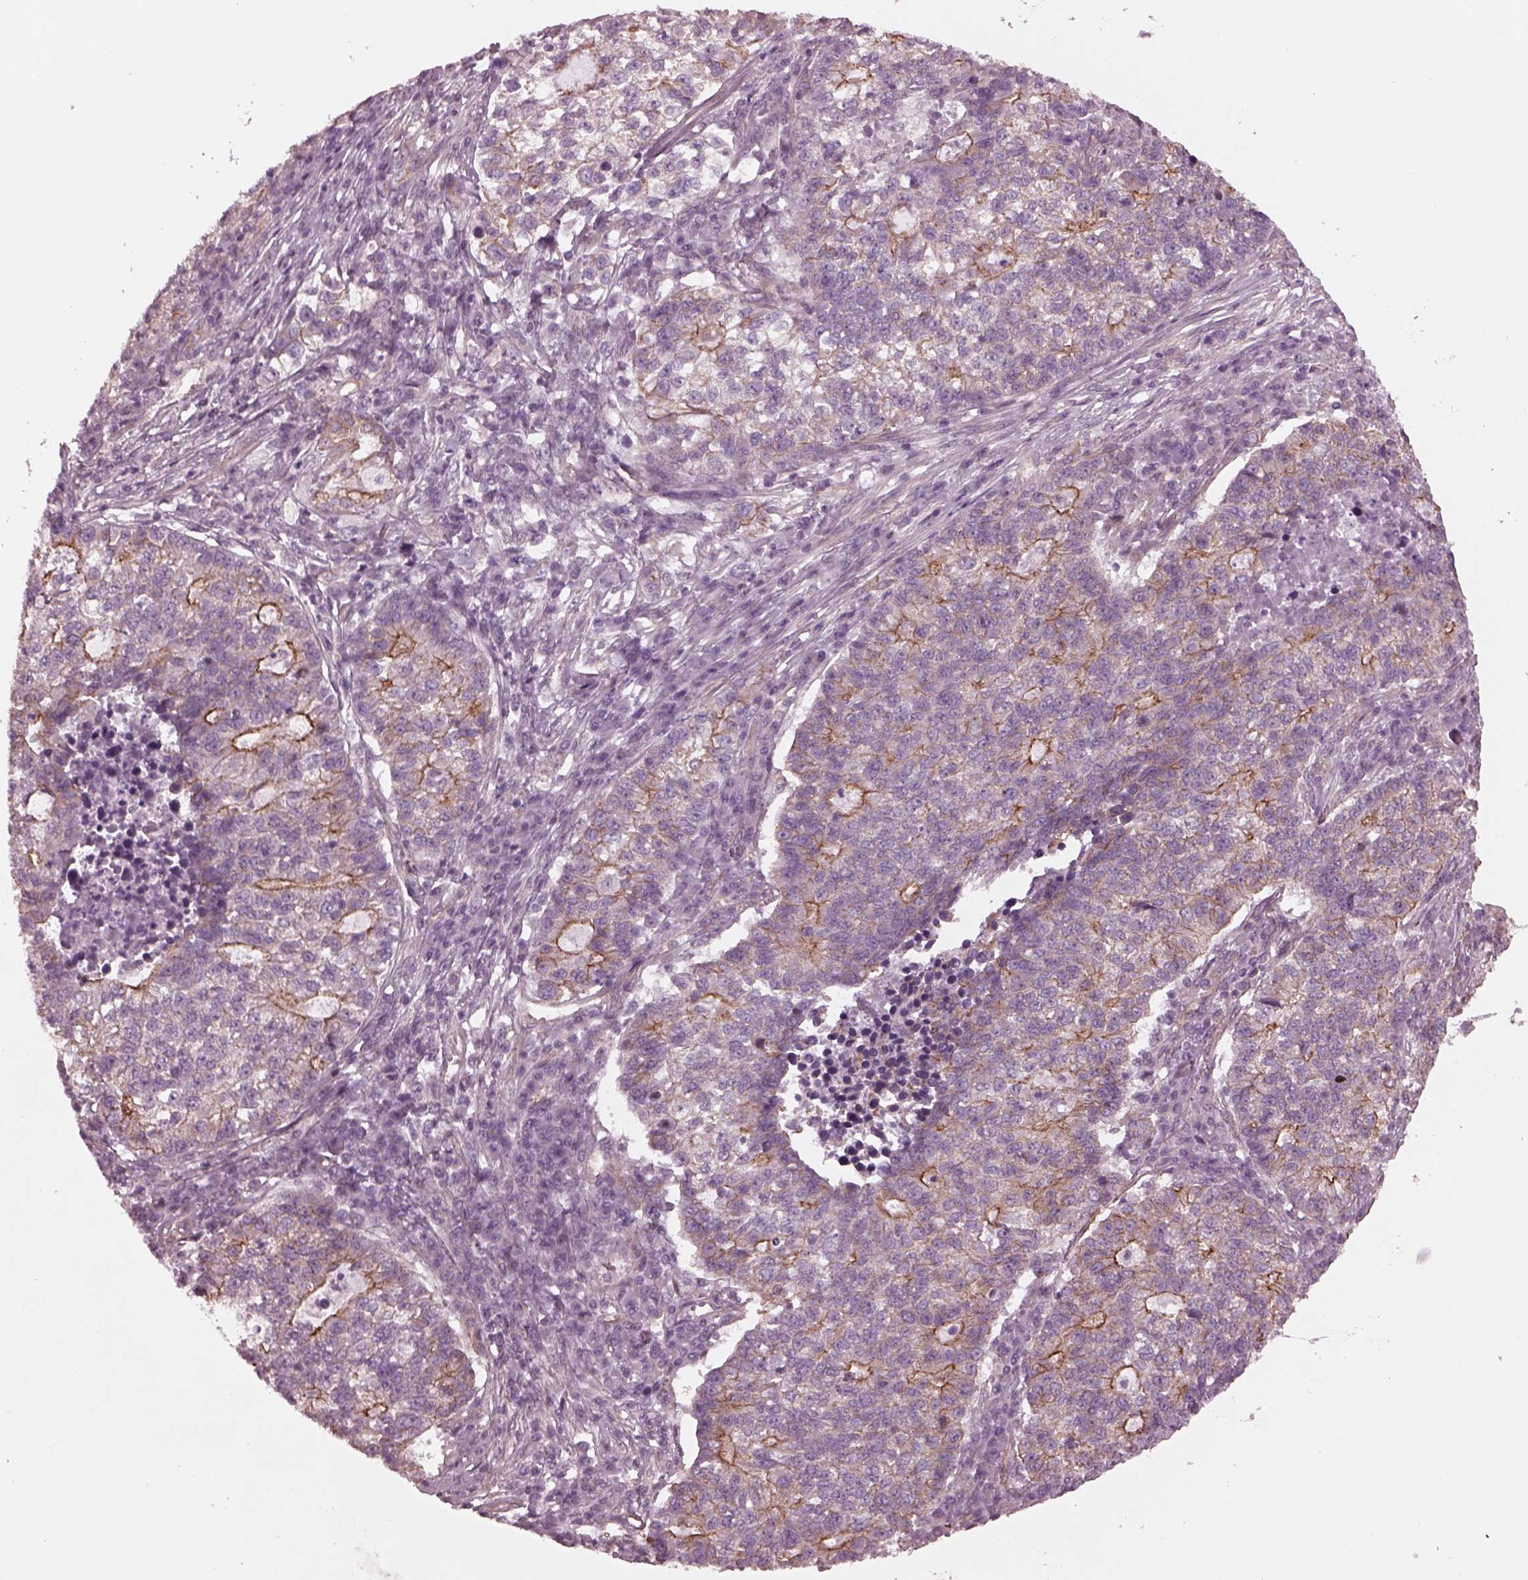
{"staining": {"intensity": "strong", "quantity": "<25%", "location": "cytoplasmic/membranous"}, "tissue": "lung cancer", "cell_type": "Tumor cells", "image_type": "cancer", "snomed": [{"axis": "morphology", "description": "Adenocarcinoma, NOS"}, {"axis": "topography", "description": "Lung"}], "caption": "Human lung cancer (adenocarcinoma) stained for a protein (brown) reveals strong cytoplasmic/membranous positive positivity in about <25% of tumor cells.", "gene": "ODAD1", "patient": {"sex": "male", "age": 57}}